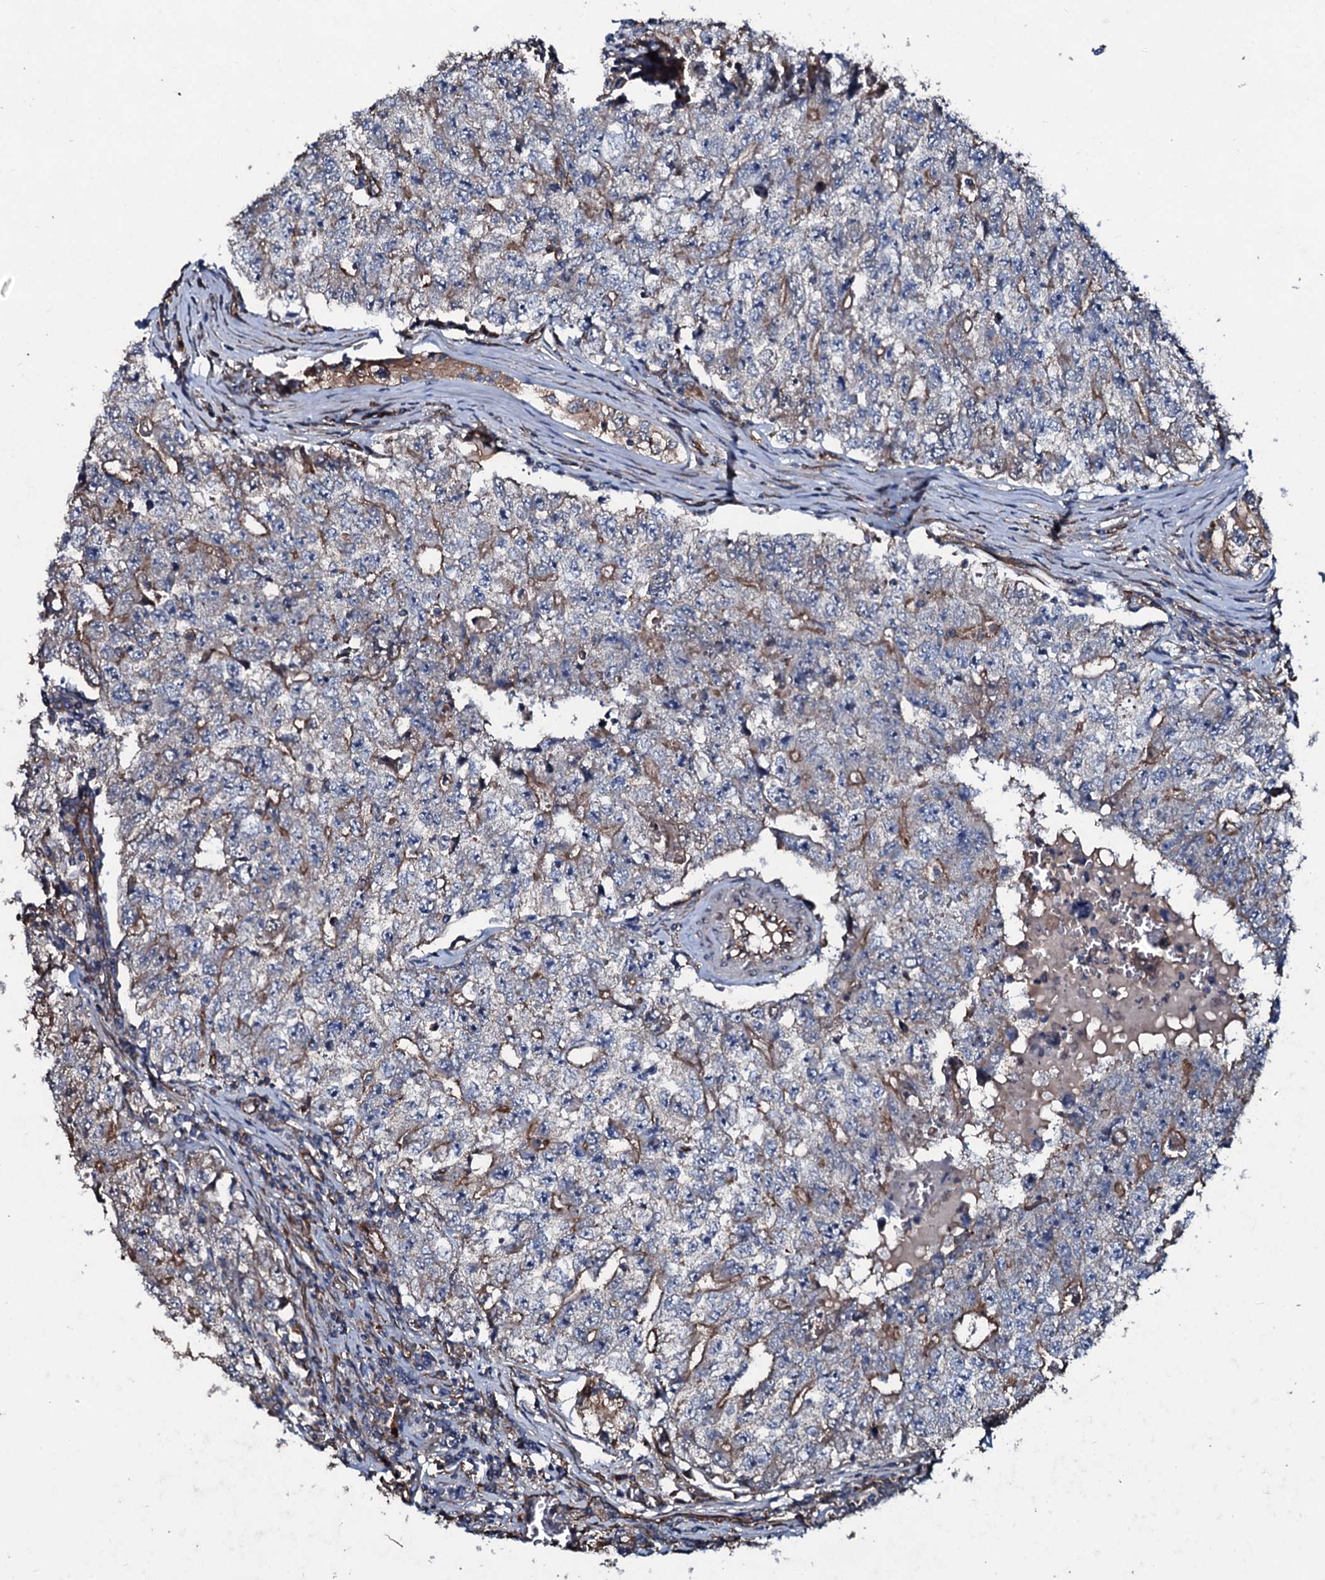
{"staining": {"intensity": "moderate", "quantity": "<25%", "location": "cytoplasmic/membranous"}, "tissue": "testis cancer", "cell_type": "Tumor cells", "image_type": "cancer", "snomed": [{"axis": "morphology", "description": "Carcinoma, Embryonal, NOS"}, {"axis": "topography", "description": "Testis"}], "caption": "IHC micrograph of neoplastic tissue: embryonal carcinoma (testis) stained using immunohistochemistry shows low levels of moderate protein expression localized specifically in the cytoplasmic/membranous of tumor cells, appearing as a cytoplasmic/membranous brown color.", "gene": "DMAC2", "patient": {"sex": "male", "age": 17}}